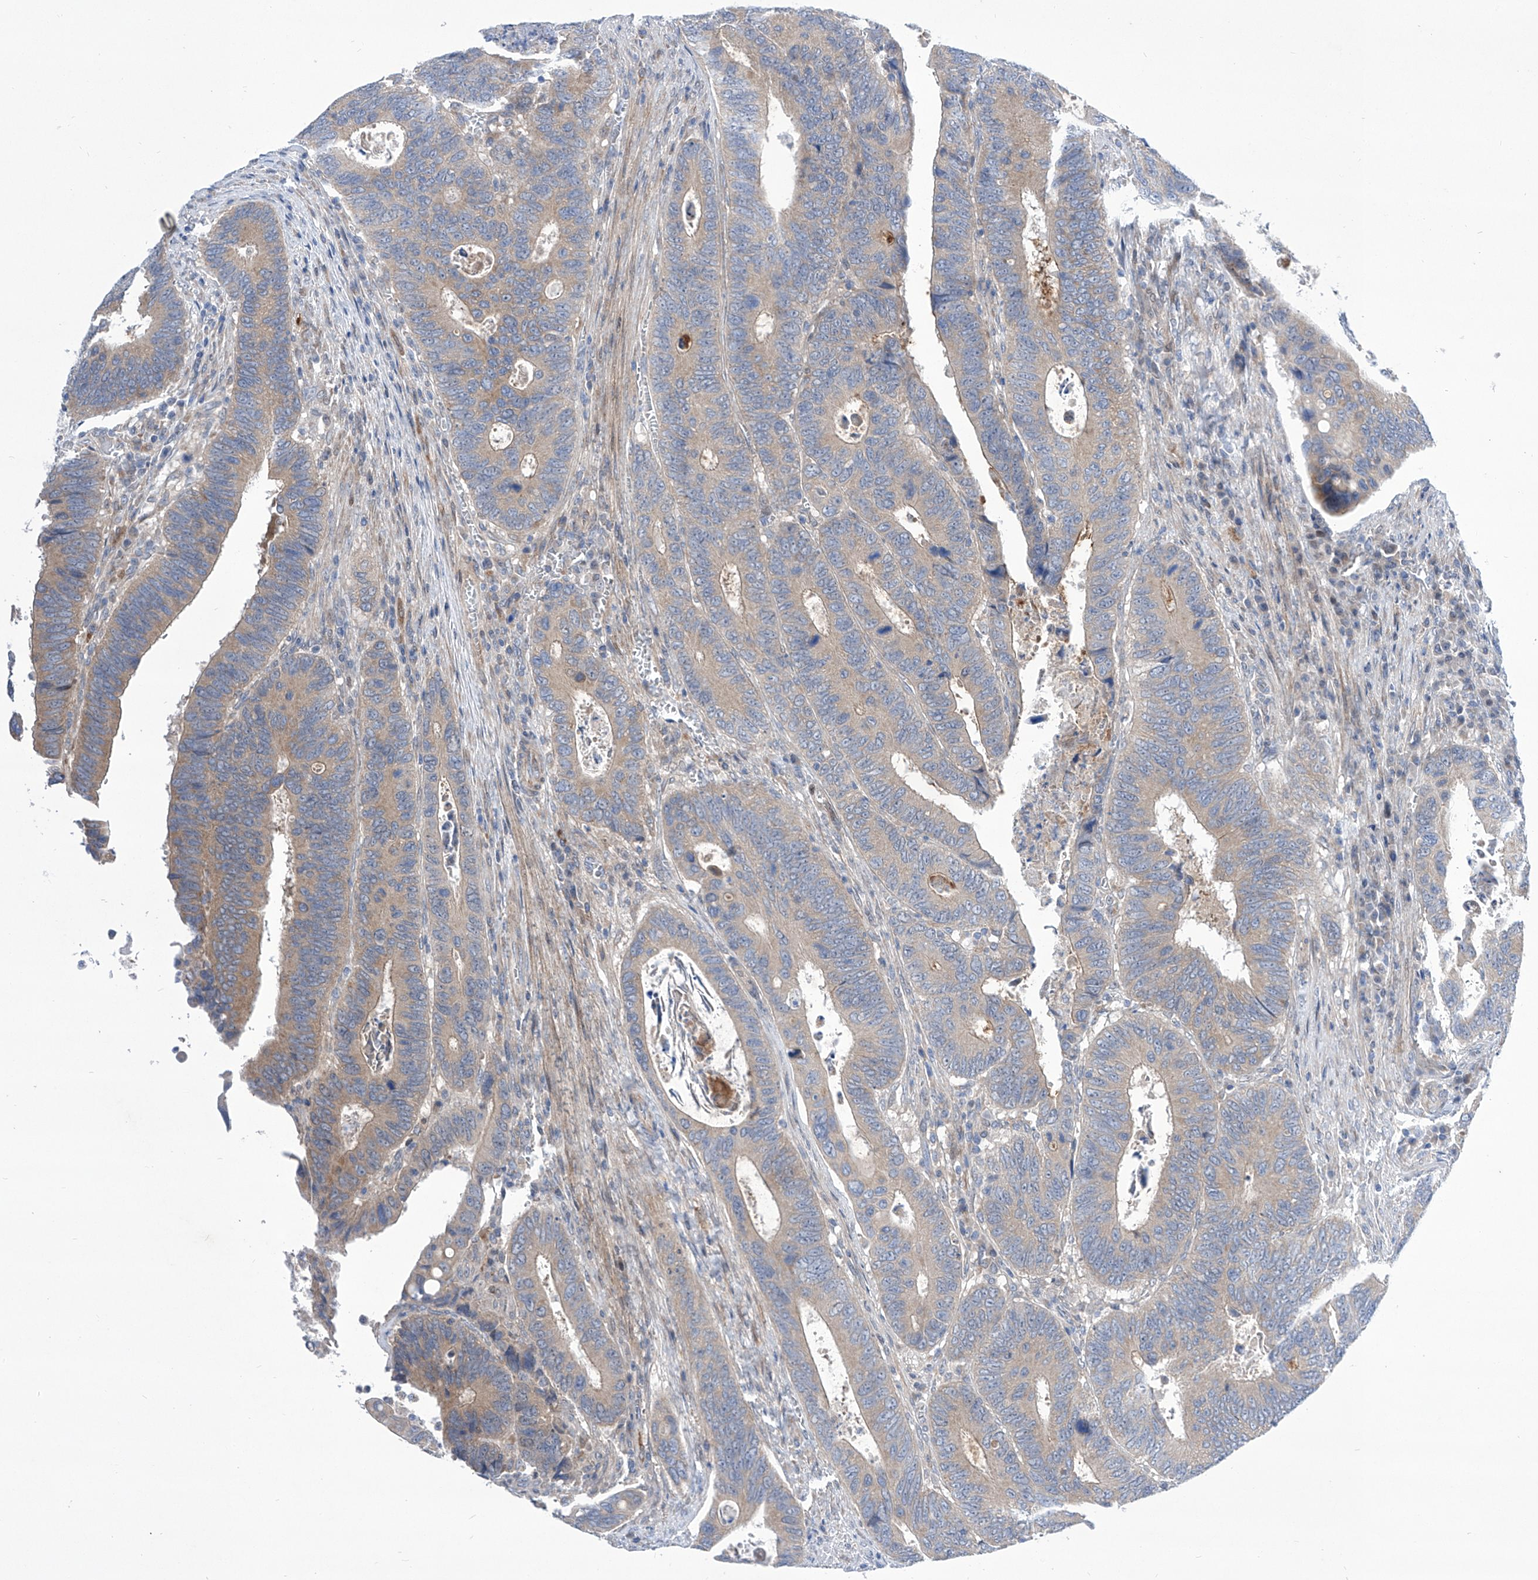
{"staining": {"intensity": "weak", "quantity": "25%-75%", "location": "cytoplasmic/membranous"}, "tissue": "colorectal cancer", "cell_type": "Tumor cells", "image_type": "cancer", "snomed": [{"axis": "morphology", "description": "Adenocarcinoma, NOS"}, {"axis": "topography", "description": "Colon"}], "caption": "Tumor cells exhibit low levels of weak cytoplasmic/membranous positivity in approximately 25%-75% of cells in human adenocarcinoma (colorectal).", "gene": "SRBD1", "patient": {"sex": "male", "age": 72}}